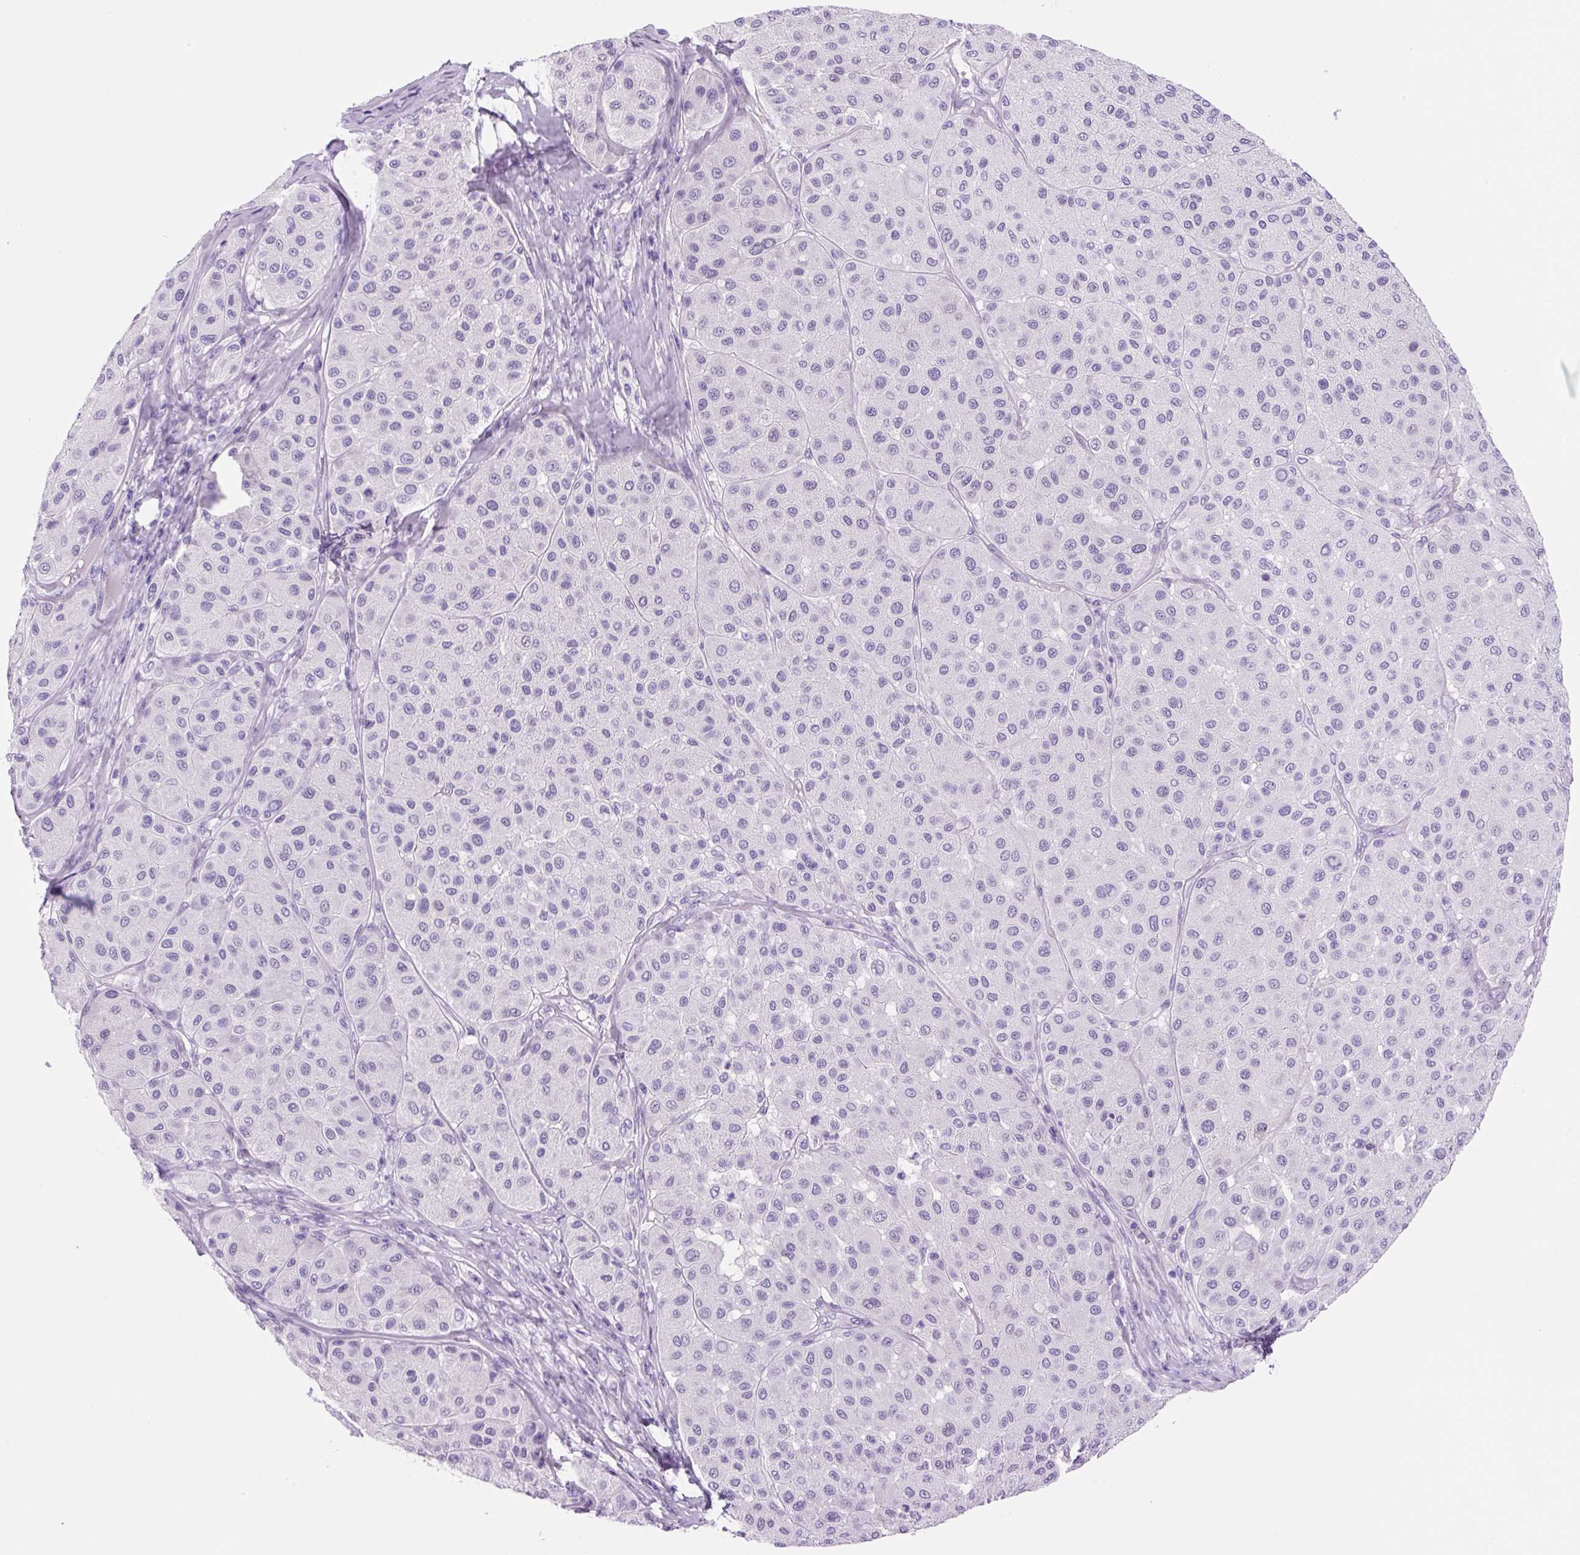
{"staining": {"intensity": "negative", "quantity": "none", "location": "none"}, "tissue": "melanoma", "cell_type": "Tumor cells", "image_type": "cancer", "snomed": [{"axis": "morphology", "description": "Malignant melanoma, Metastatic site"}, {"axis": "topography", "description": "Smooth muscle"}], "caption": "Image shows no protein staining in tumor cells of melanoma tissue.", "gene": "PRRT1", "patient": {"sex": "male", "age": 41}}